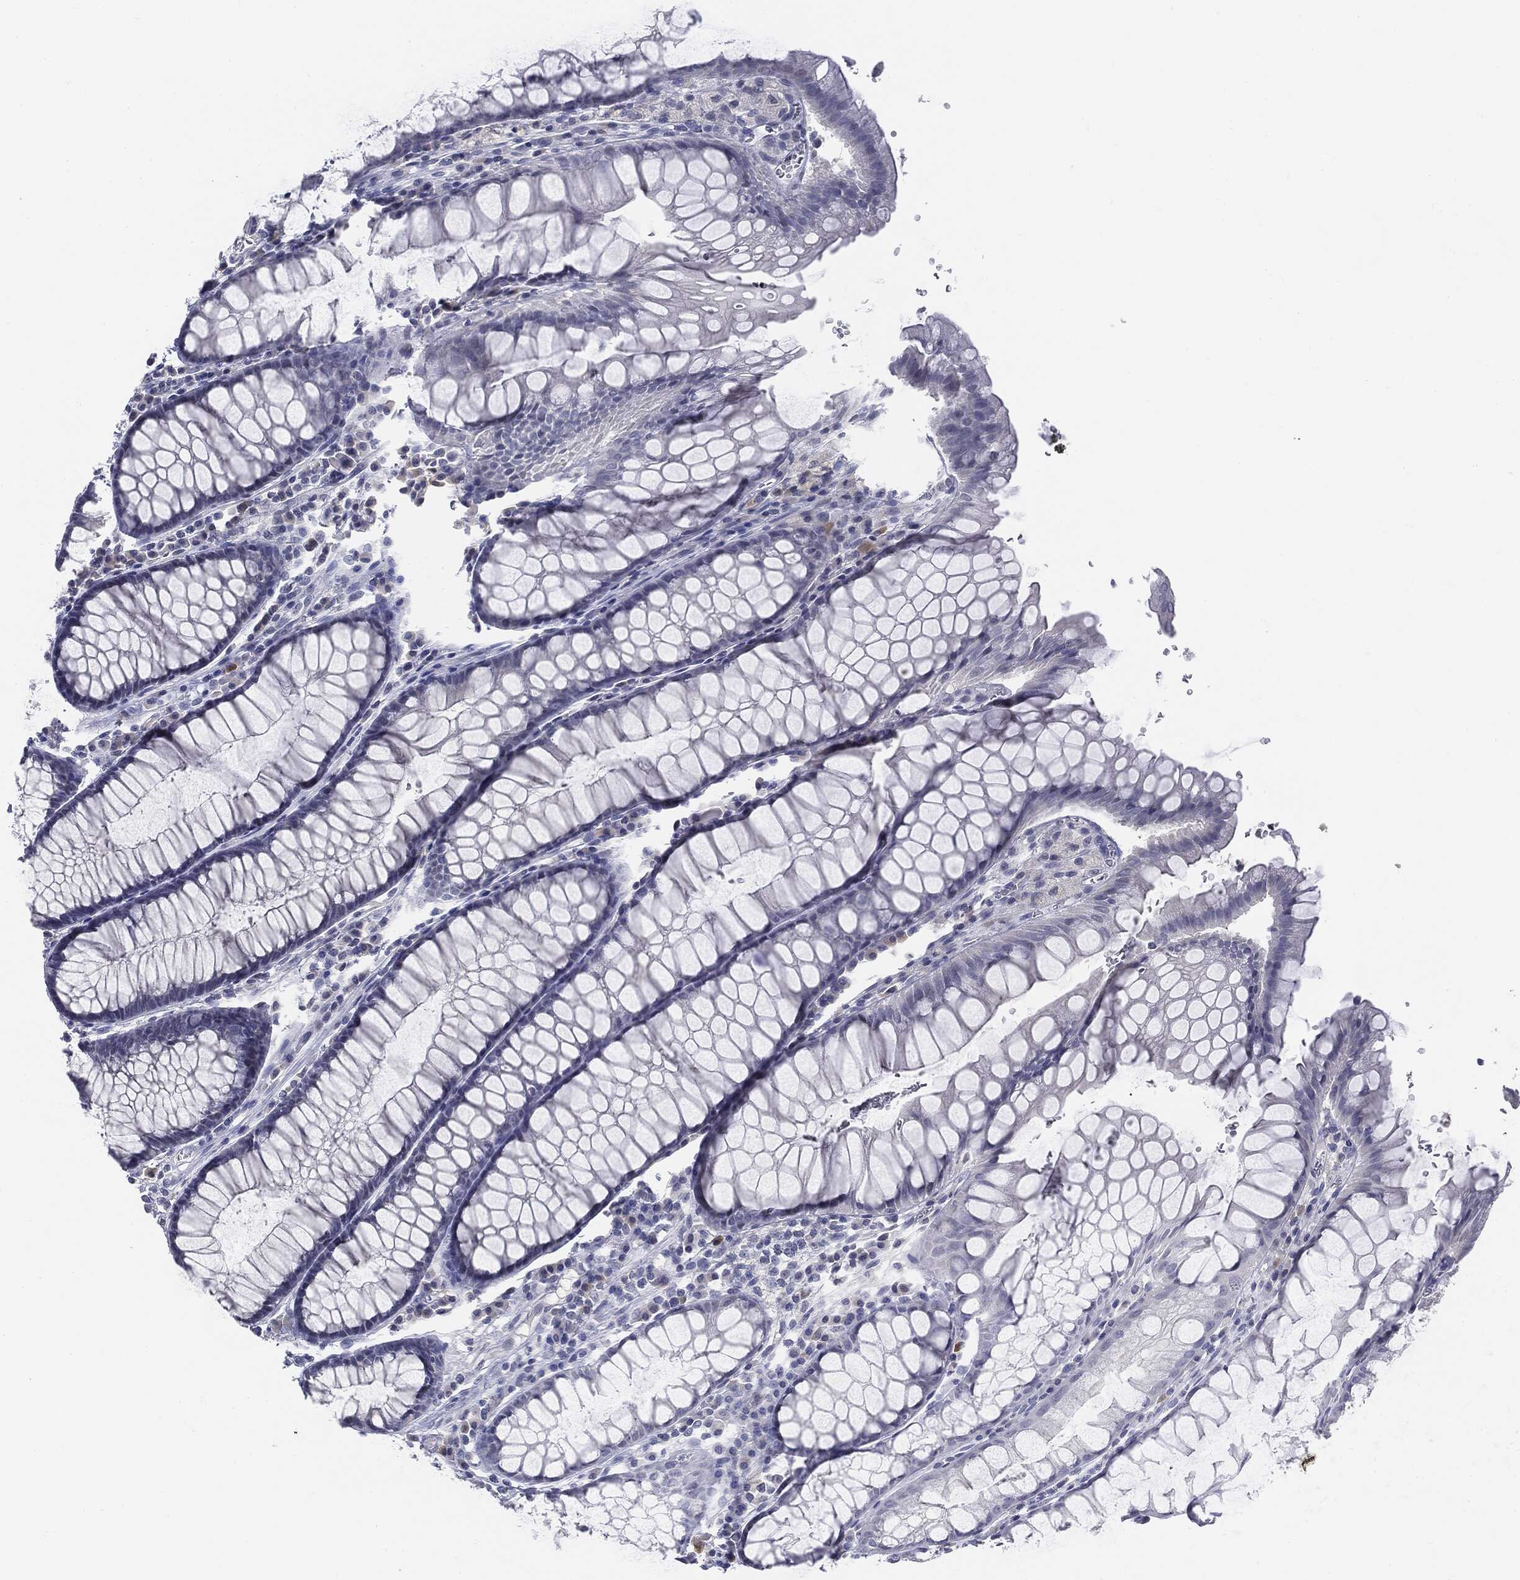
{"staining": {"intensity": "negative", "quantity": "none", "location": "none"}, "tissue": "rectum", "cell_type": "Glandular cells", "image_type": "normal", "snomed": [{"axis": "morphology", "description": "Normal tissue, NOS"}, {"axis": "topography", "description": "Rectum"}], "caption": "The histopathology image shows no significant positivity in glandular cells of rectum. The staining was performed using DAB (3,3'-diaminobenzidine) to visualize the protein expression in brown, while the nuclei were stained in blue with hematoxylin (Magnification: 20x).", "gene": "CGB1", "patient": {"sex": "female", "age": 68}}